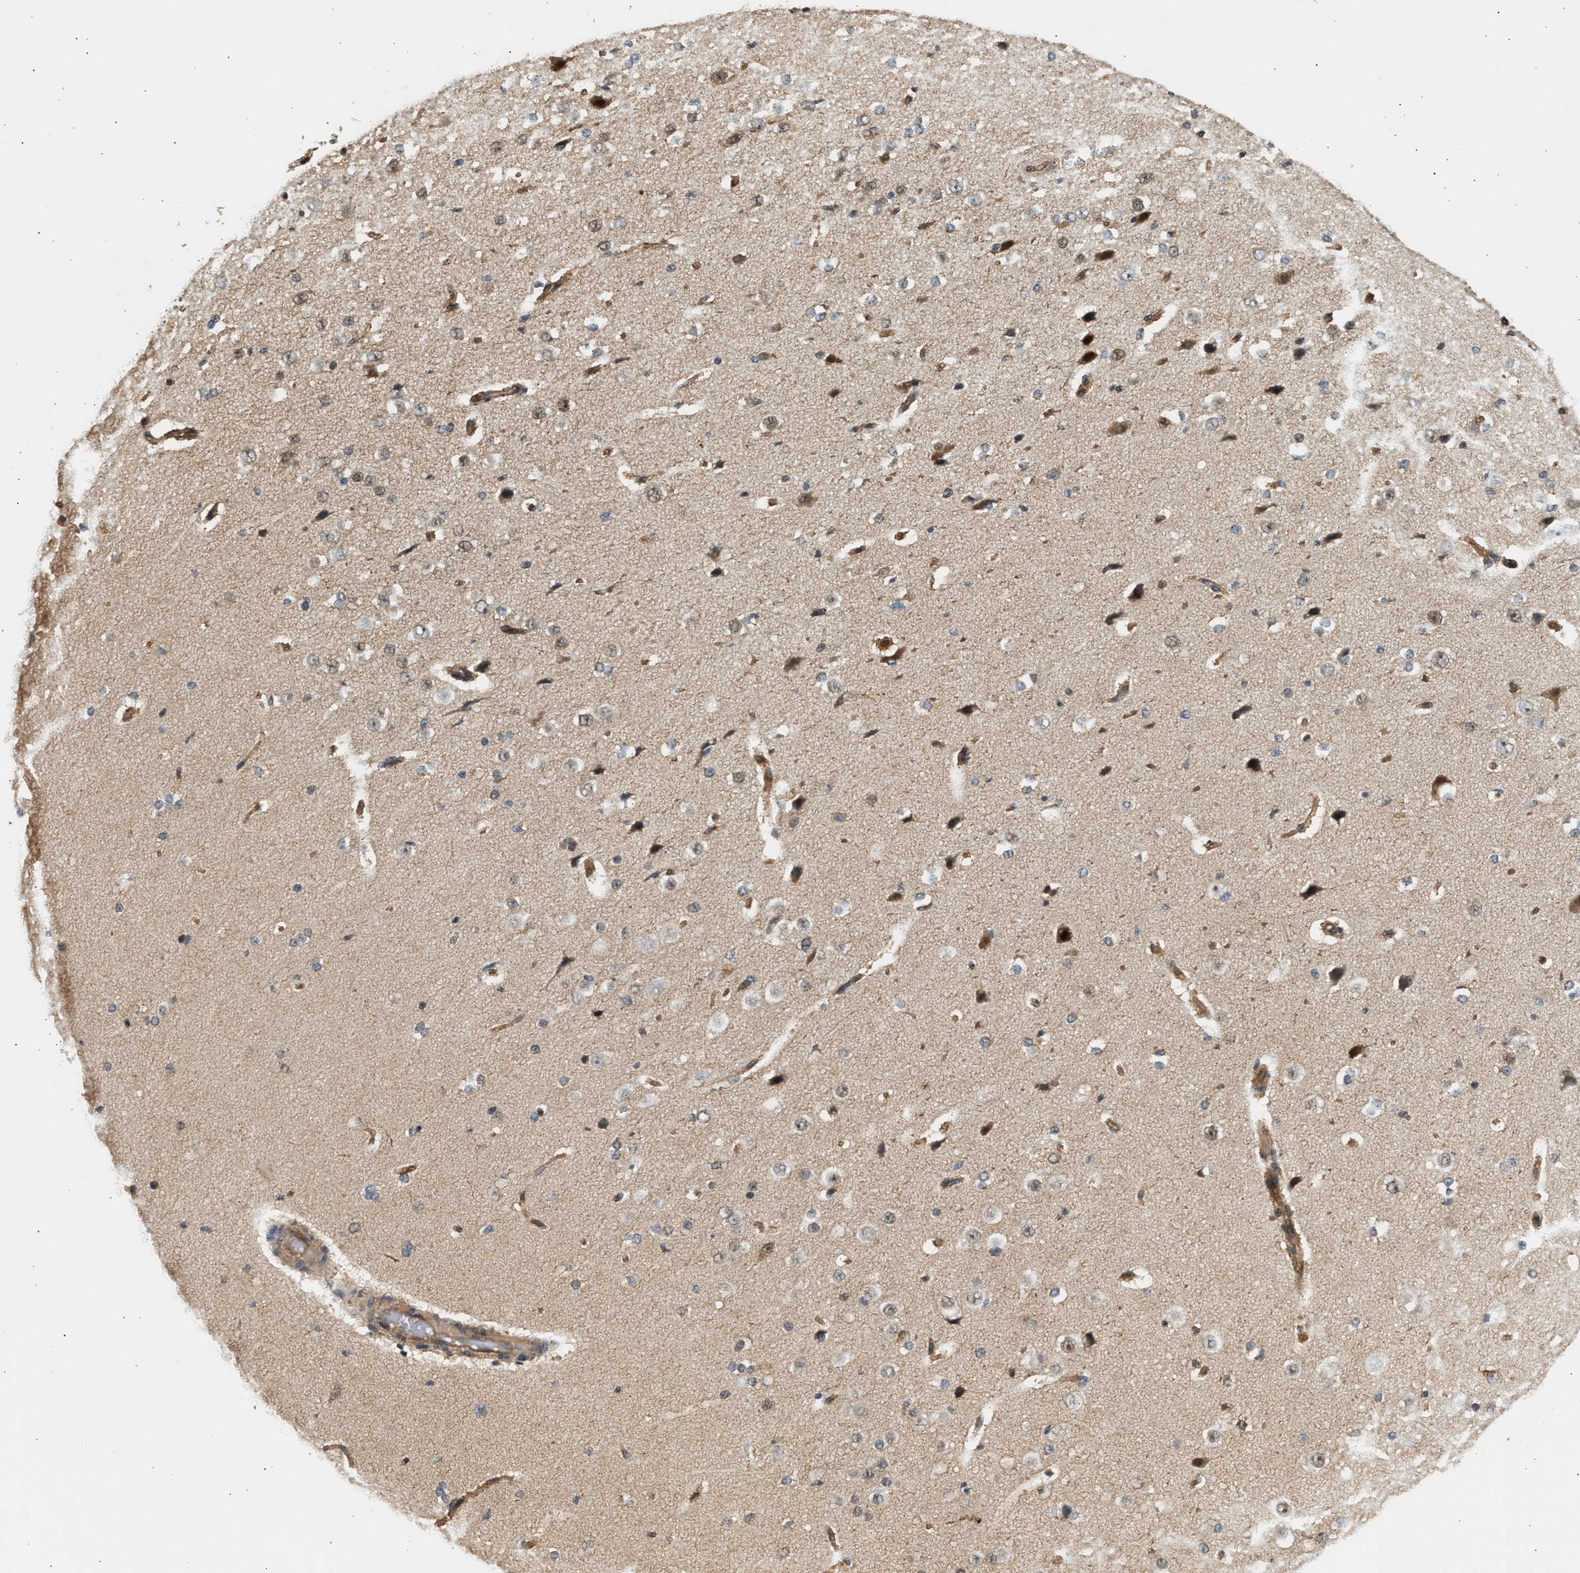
{"staining": {"intensity": "moderate", "quantity": ">75%", "location": "cytoplasmic/membranous"}, "tissue": "cerebral cortex", "cell_type": "Endothelial cells", "image_type": "normal", "snomed": [{"axis": "morphology", "description": "Normal tissue, NOS"}, {"axis": "morphology", "description": "Developmental malformation"}, {"axis": "topography", "description": "Cerebral cortex"}], "caption": "Immunohistochemical staining of unremarkable human cerebral cortex reveals >75% levels of moderate cytoplasmic/membranous protein expression in approximately >75% of endothelial cells. The staining was performed using DAB, with brown indicating positive protein expression. Nuclei are stained blue with hematoxylin.", "gene": "DUSP14", "patient": {"sex": "female", "age": 30}}